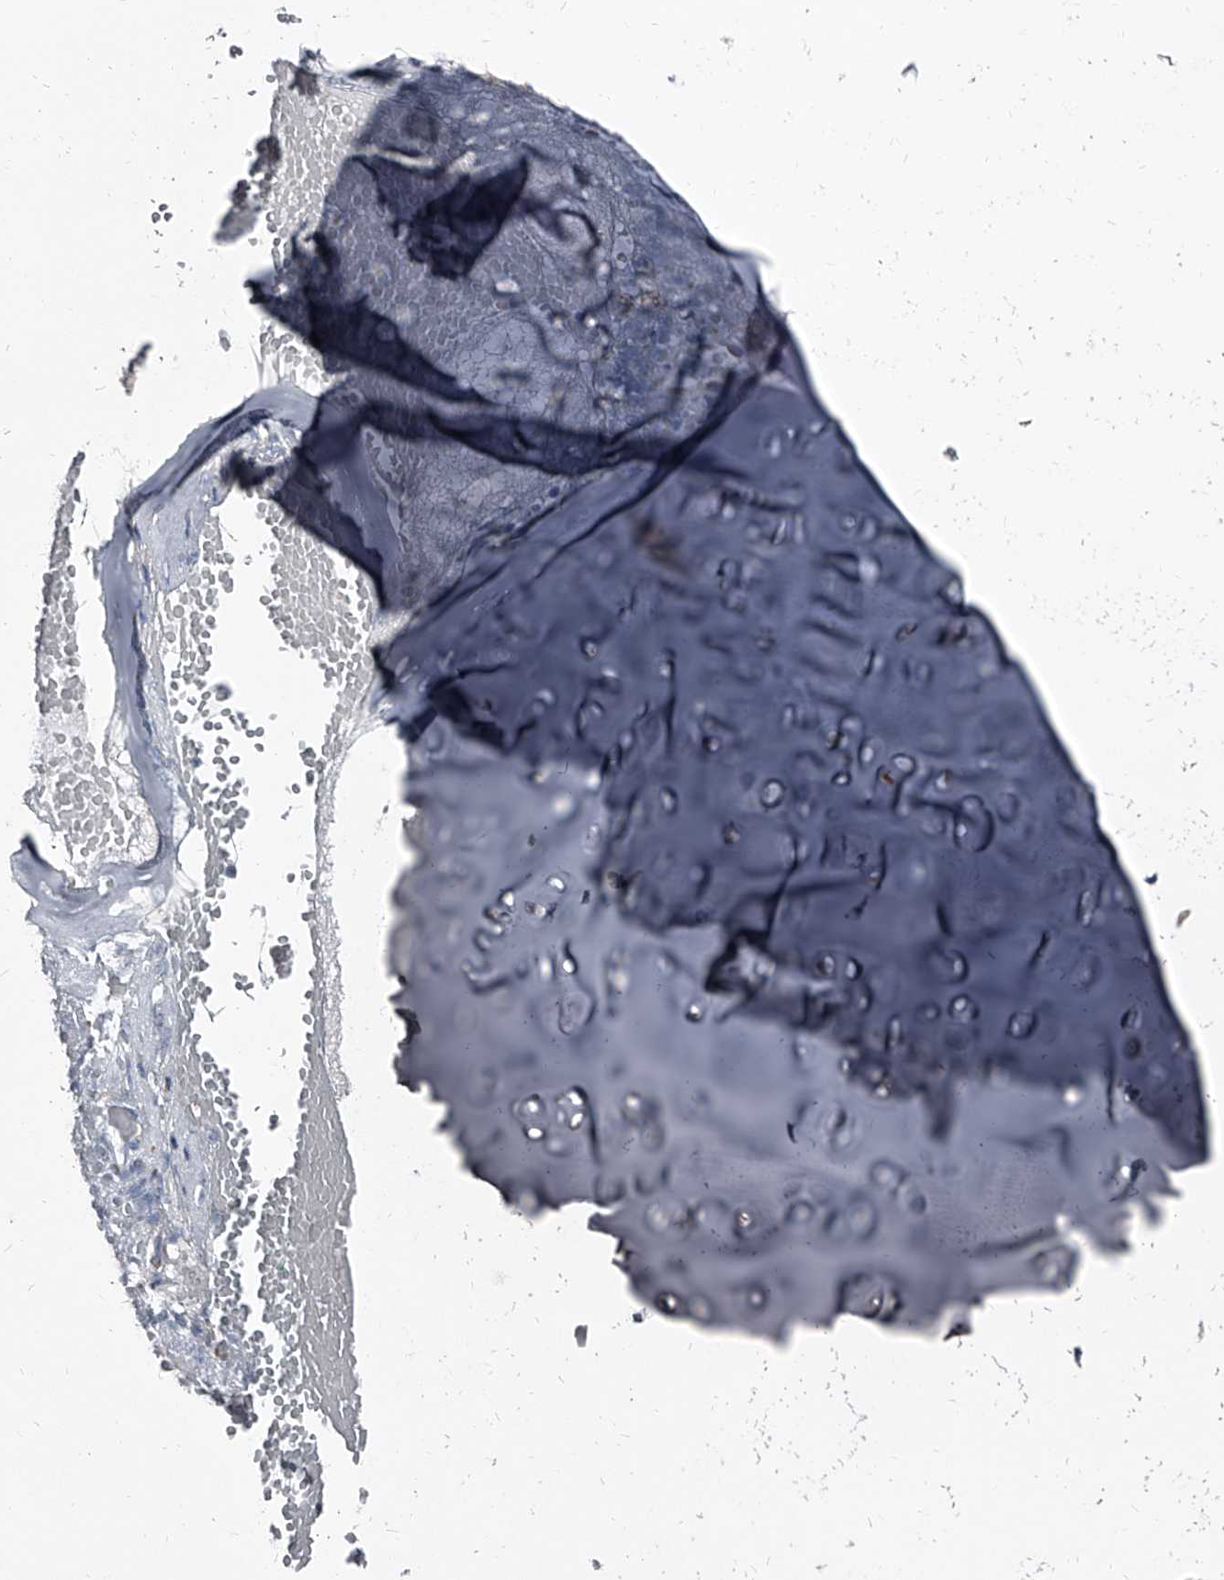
{"staining": {"intensity": "negative", "quantity": "none", "location": "none"}, "tissue": "adipose tissue", "cell_type": "Adipocytes", "image_type": "normal", "snomed": [{"axis": "morphology", "description": "Normal tissue, NOS"}, {"axis": "morphology", "description": "Basal cell carcinoma"}, {"axis": "topography", "description": "Cartilage tissue"}, {"axis": "topography", "description": "Nasopharynx"}, {"axis": "topography", "description": "Oral tissue"}], "caption": "The image demonstrates no significant staining in adipocytes of adipose tissue. The staining is performed using DAB brown chromogen with nuclei counter-stained in using hematoxylin.", "gene": "PGLYRP3", "patient": {"sex": "female", "age": 77}}